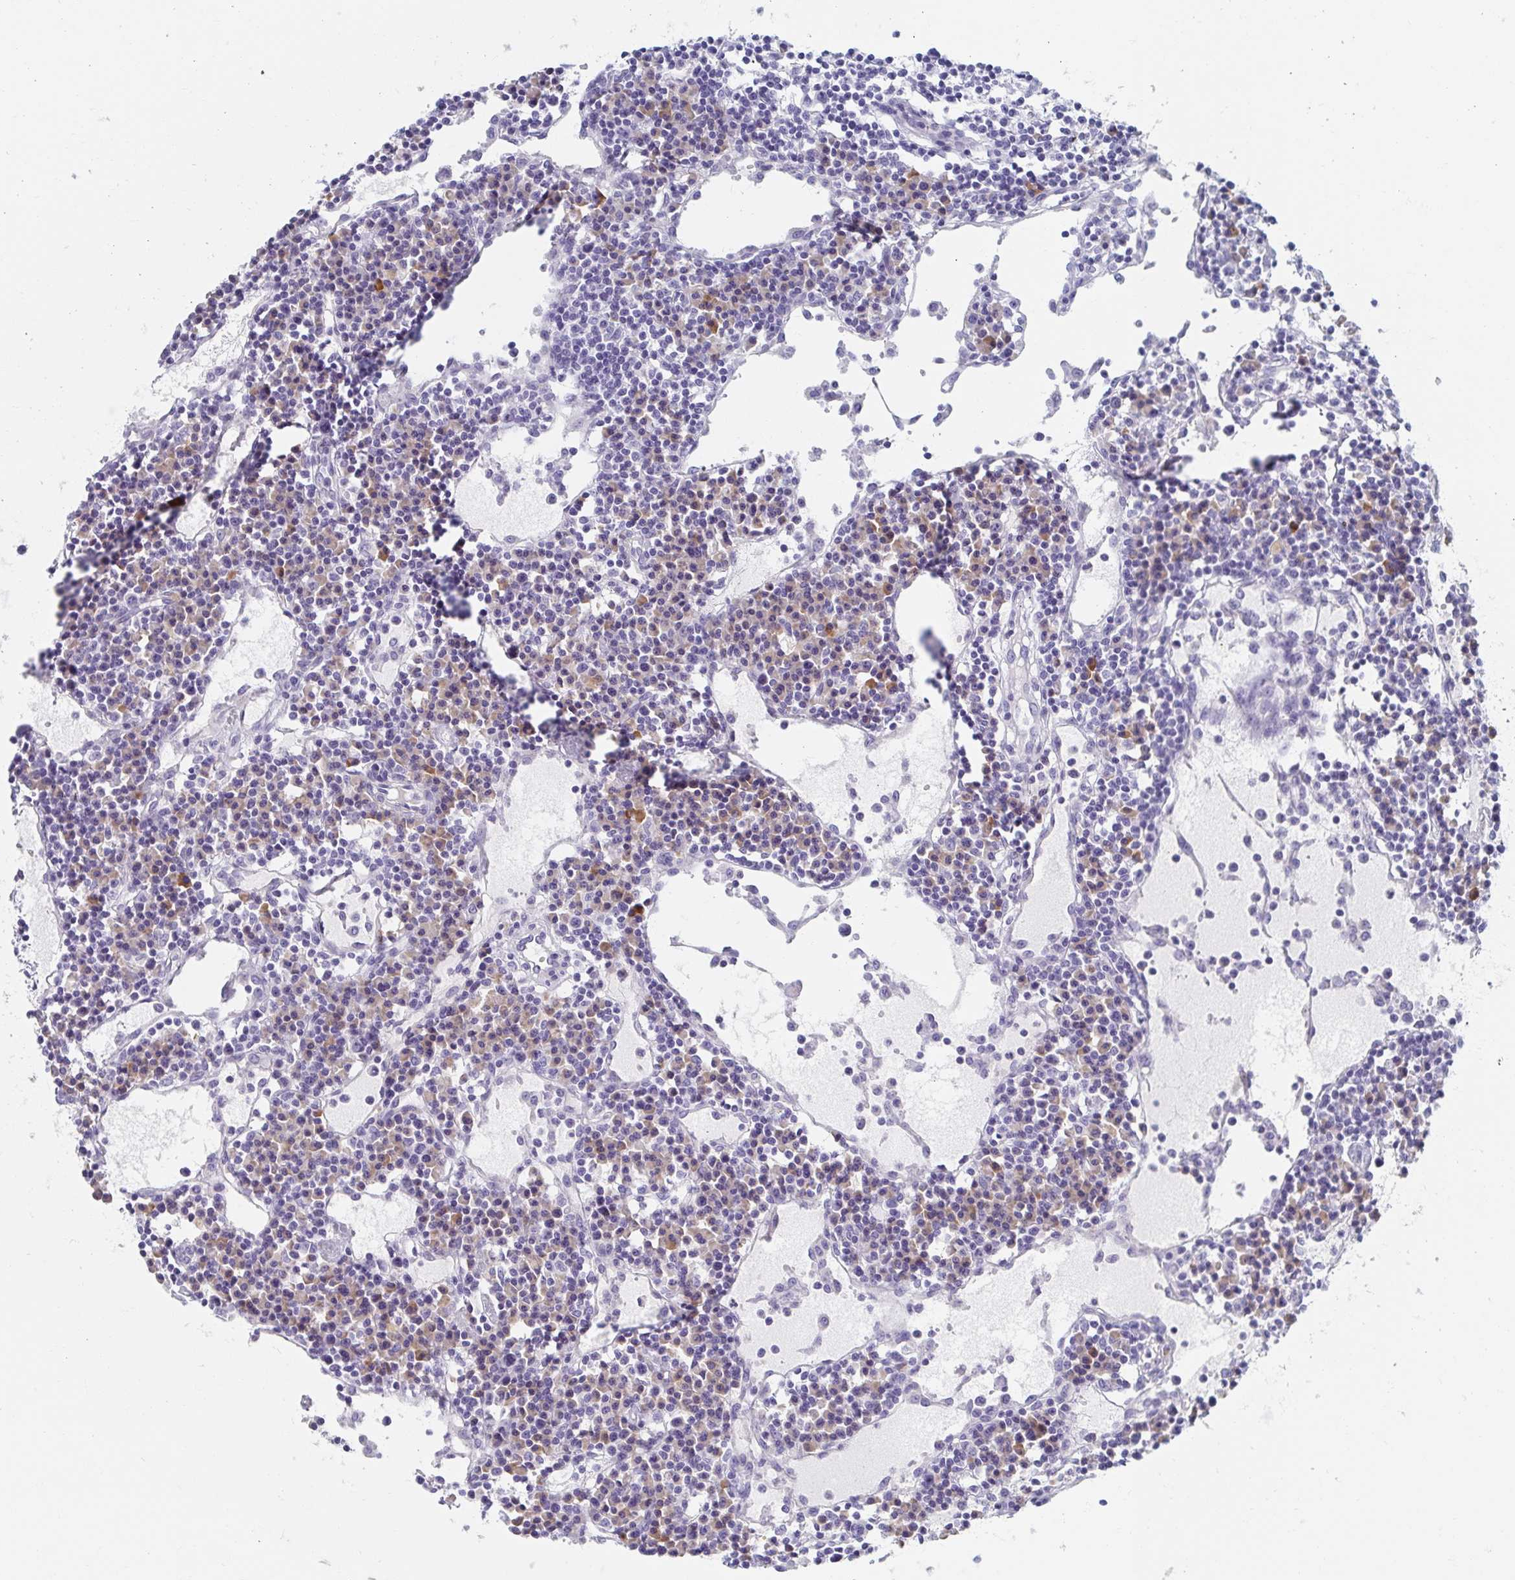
{"staining": {"intensity": "negative", "quantity": "none", "location": "none"}, "tissue": "lymph node", "cell_type": "Germinal center cells", "image_type": "normal", "snomed": [{"axis": "morphology", "description": "Normal tissue, NOS"}, {"axis": "topography", "description": "Lymph node"}], "caption": "DAB immunohistochemical staining of normal lymph node exhibits no significant expression in germinal center cells.", "gene": "MYLK2", "patient": {"sex": "female", "age": 78}}